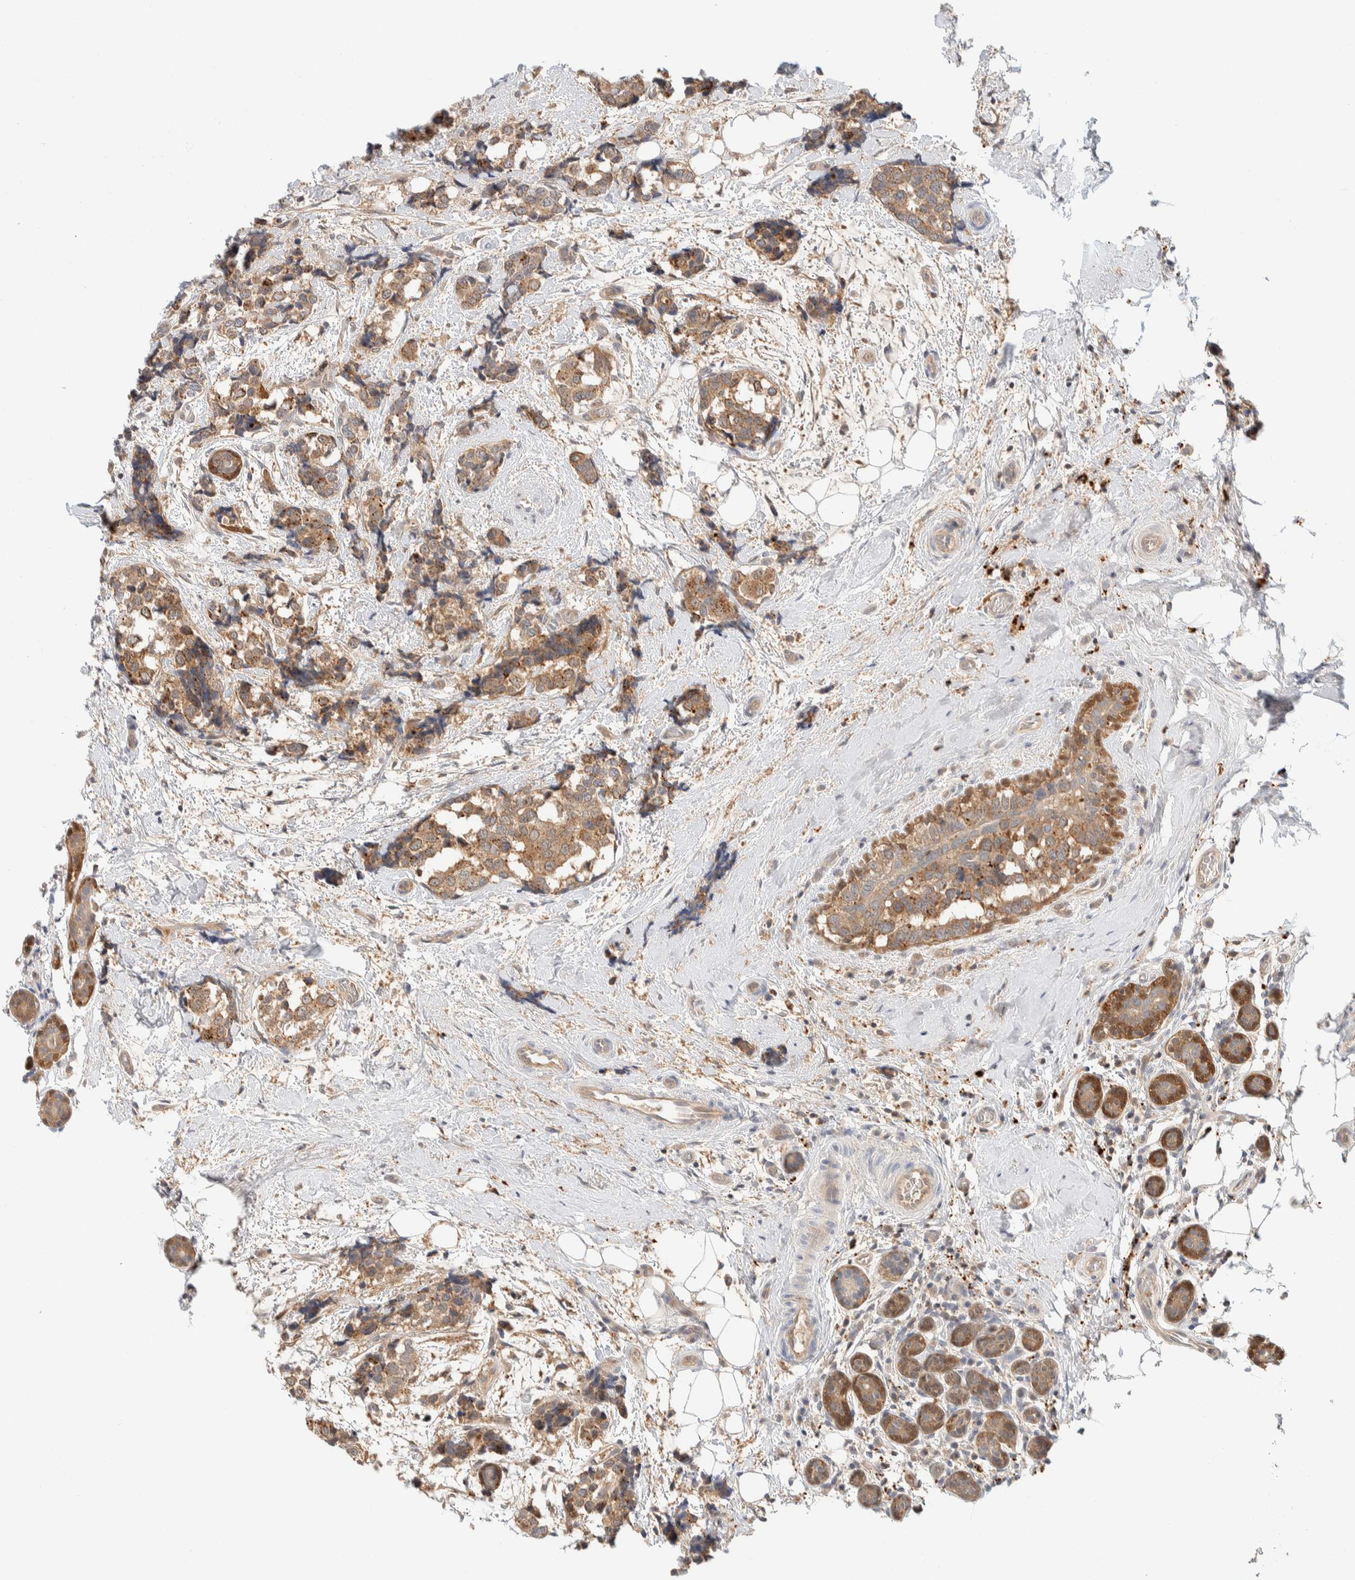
{"staining": {"intensity": "moderate", "quantity": ">75%", "location": "cytoplasmic/membranous"}, "tissue": "breast cancer", "cell_type": "Tumor cells", "image_type": "cancer", "snomed": [{"axis": "morphology", "description": "Normal tissue, NOS"}, {"axis": "morphology", "description": "Duct carcinoma"}, {"axis": "topography", "description": "Breast"}], "caption": "This histopathology image exhibits intraductal carcinoma (breast) stained with IHC to label a protein in brown. The cytoplasmic/membranous of tumor cells show moderate positivity for the protein. Nuclei are counter-stained blue.", "gene": "GCLM", "patient": {"sex": "female", "age": 43}}